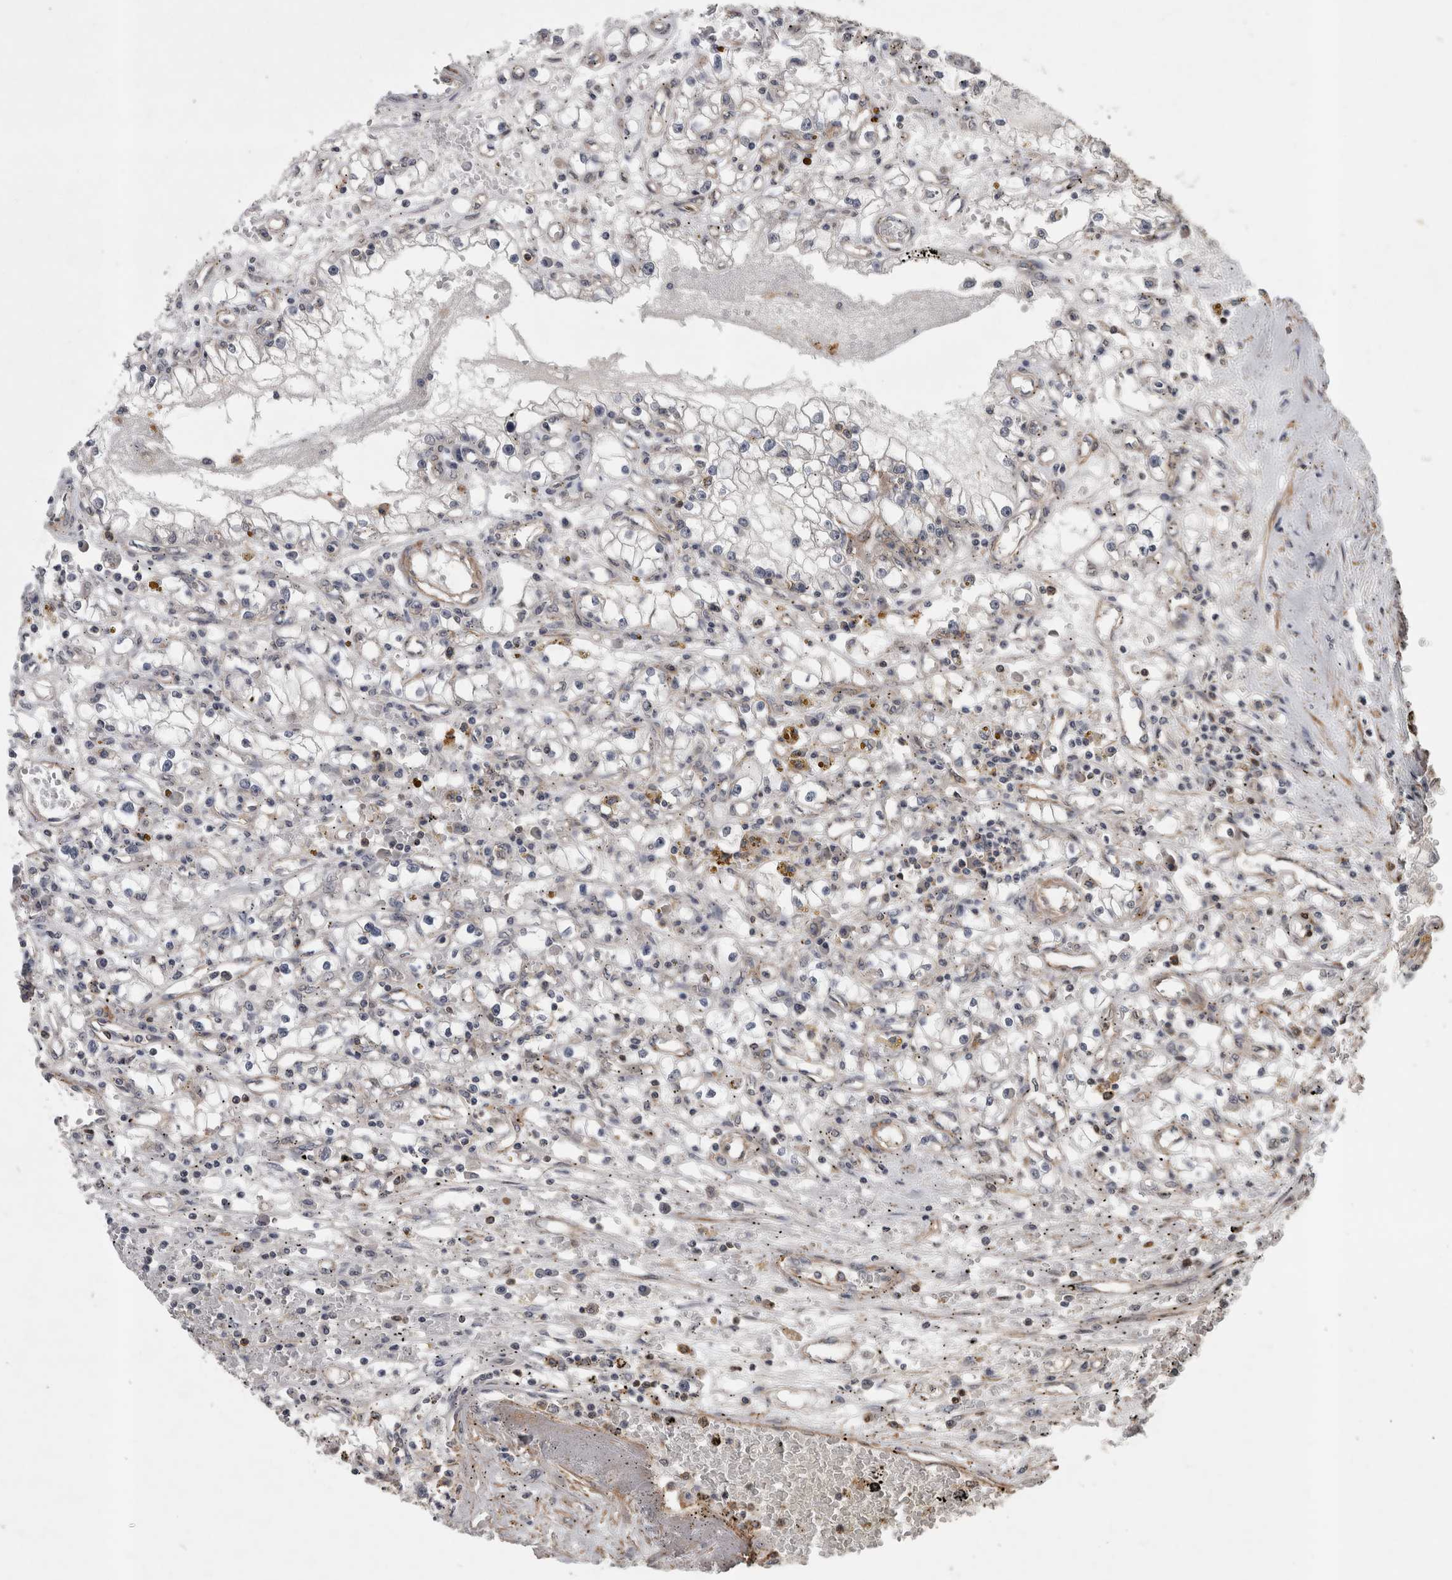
{"staining": {"intensity": "negative", "quantity": "none", "location": "none"}, "tissue": "renal cancer", "cell_type": "Tumor cells", "image_type": "cancer", "snomed": [{"axis": "morphology", "description": "Adenocarcinoma, NOS"}, {"axis": "topography", "description": "Kidney"}], "caption": "Image shows no protein expression in tumor cells of renal cancer tissue.", "gene": "SPATA48", "patient": {"sex": "male", "age": 56}}